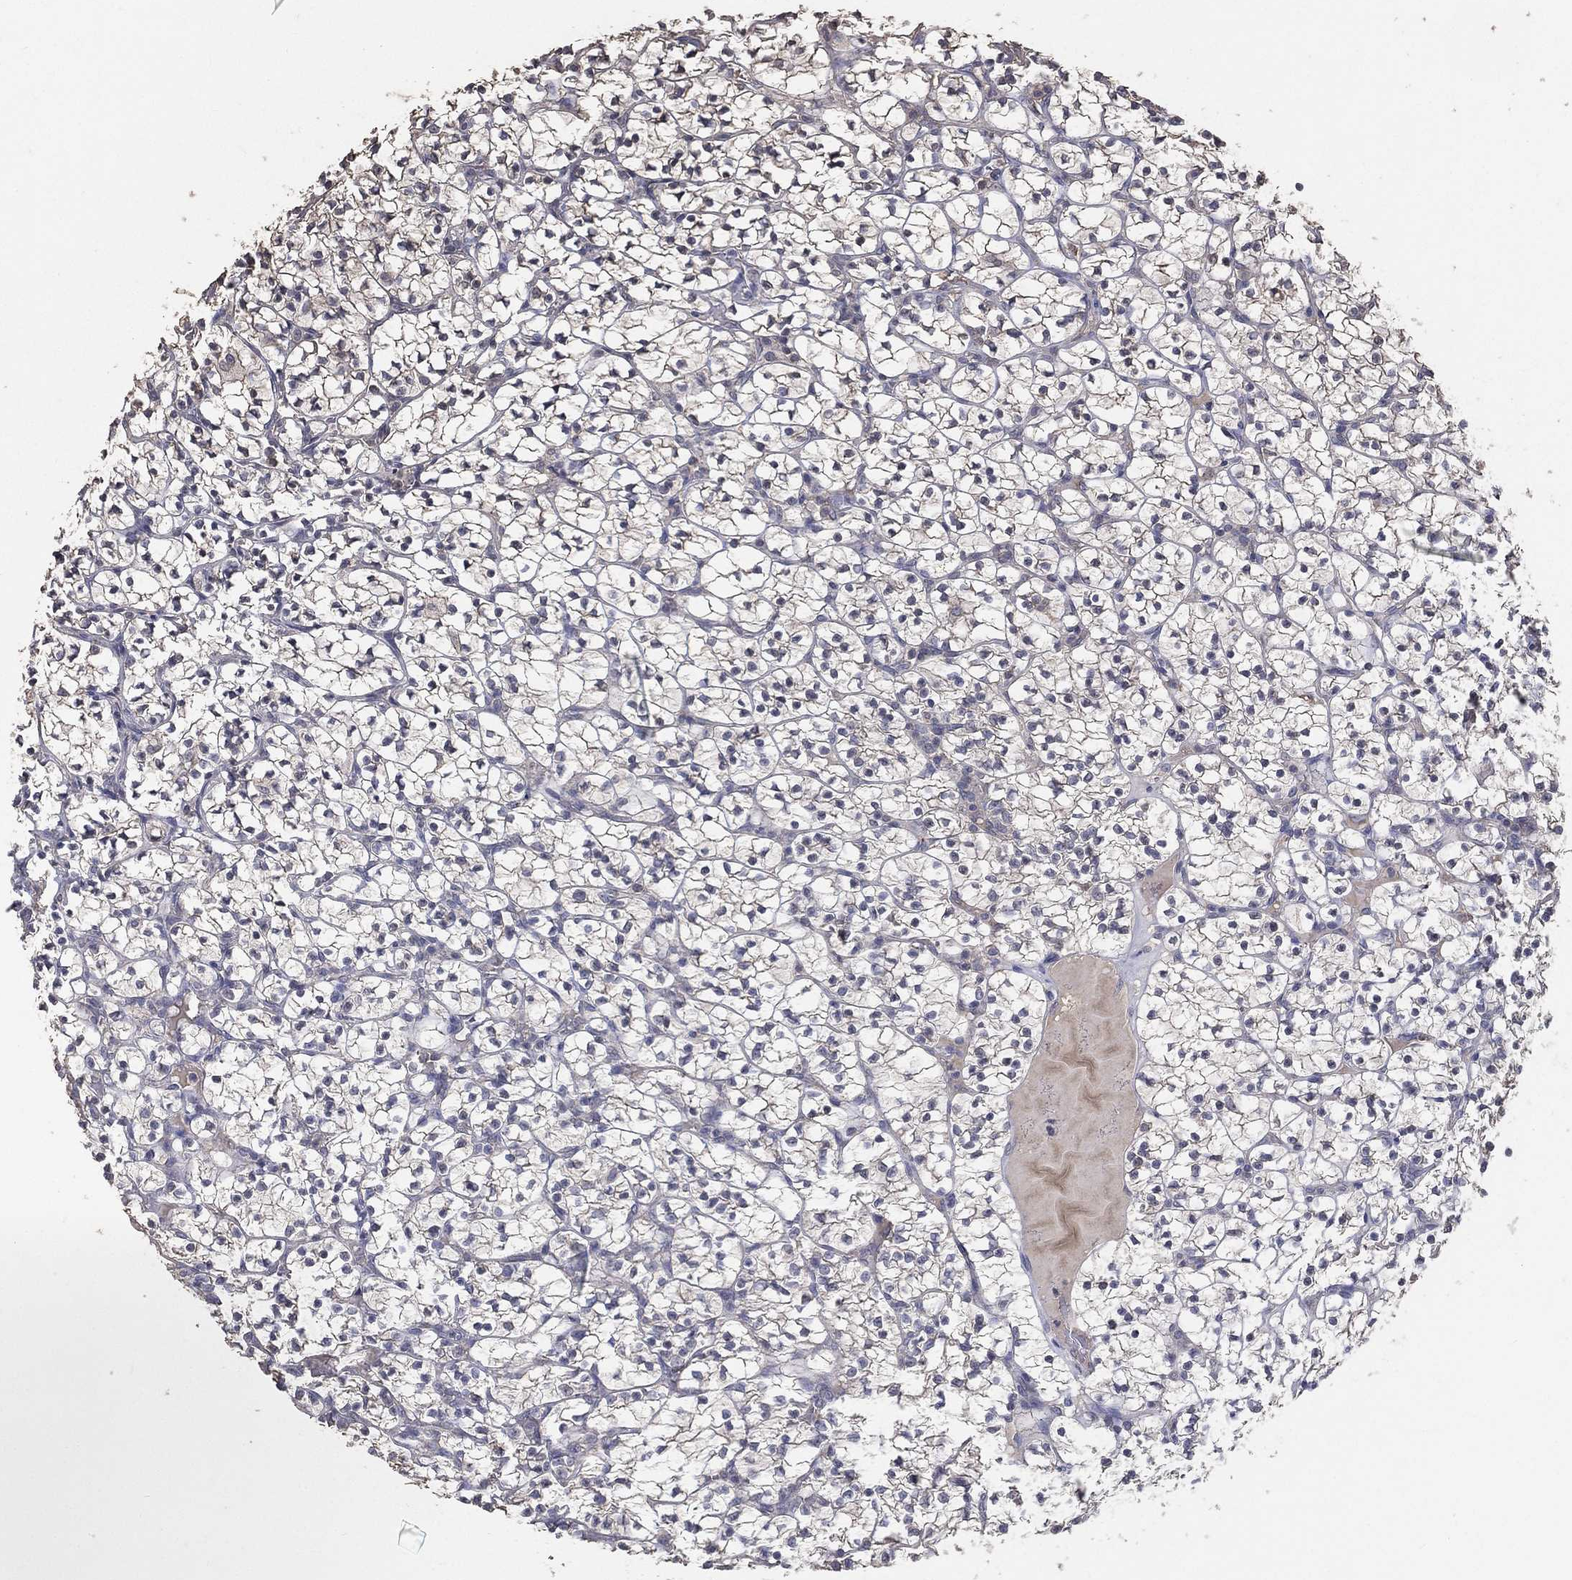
{"staining": {"intensity": "negative", "quantity": "none", "location": "none"}, "tissue": "renal cancer", "cell_type": "Tumor cells", "image_type": "cancer", "snomed": [{"axis": "morphology", "description": "Adenocarcinoma, NOS"}, {"axis": "topography", "description": "Kidney"}], "caption": "Immunohistochemistry (IHC) histopathology image of human renal cancer (adenocarcinoma) stained for a protein (brown), which demonstrates no positivity in tumor cells.", "gene": "SNAP25", "patient": {"sex": "female", "age": 89}}